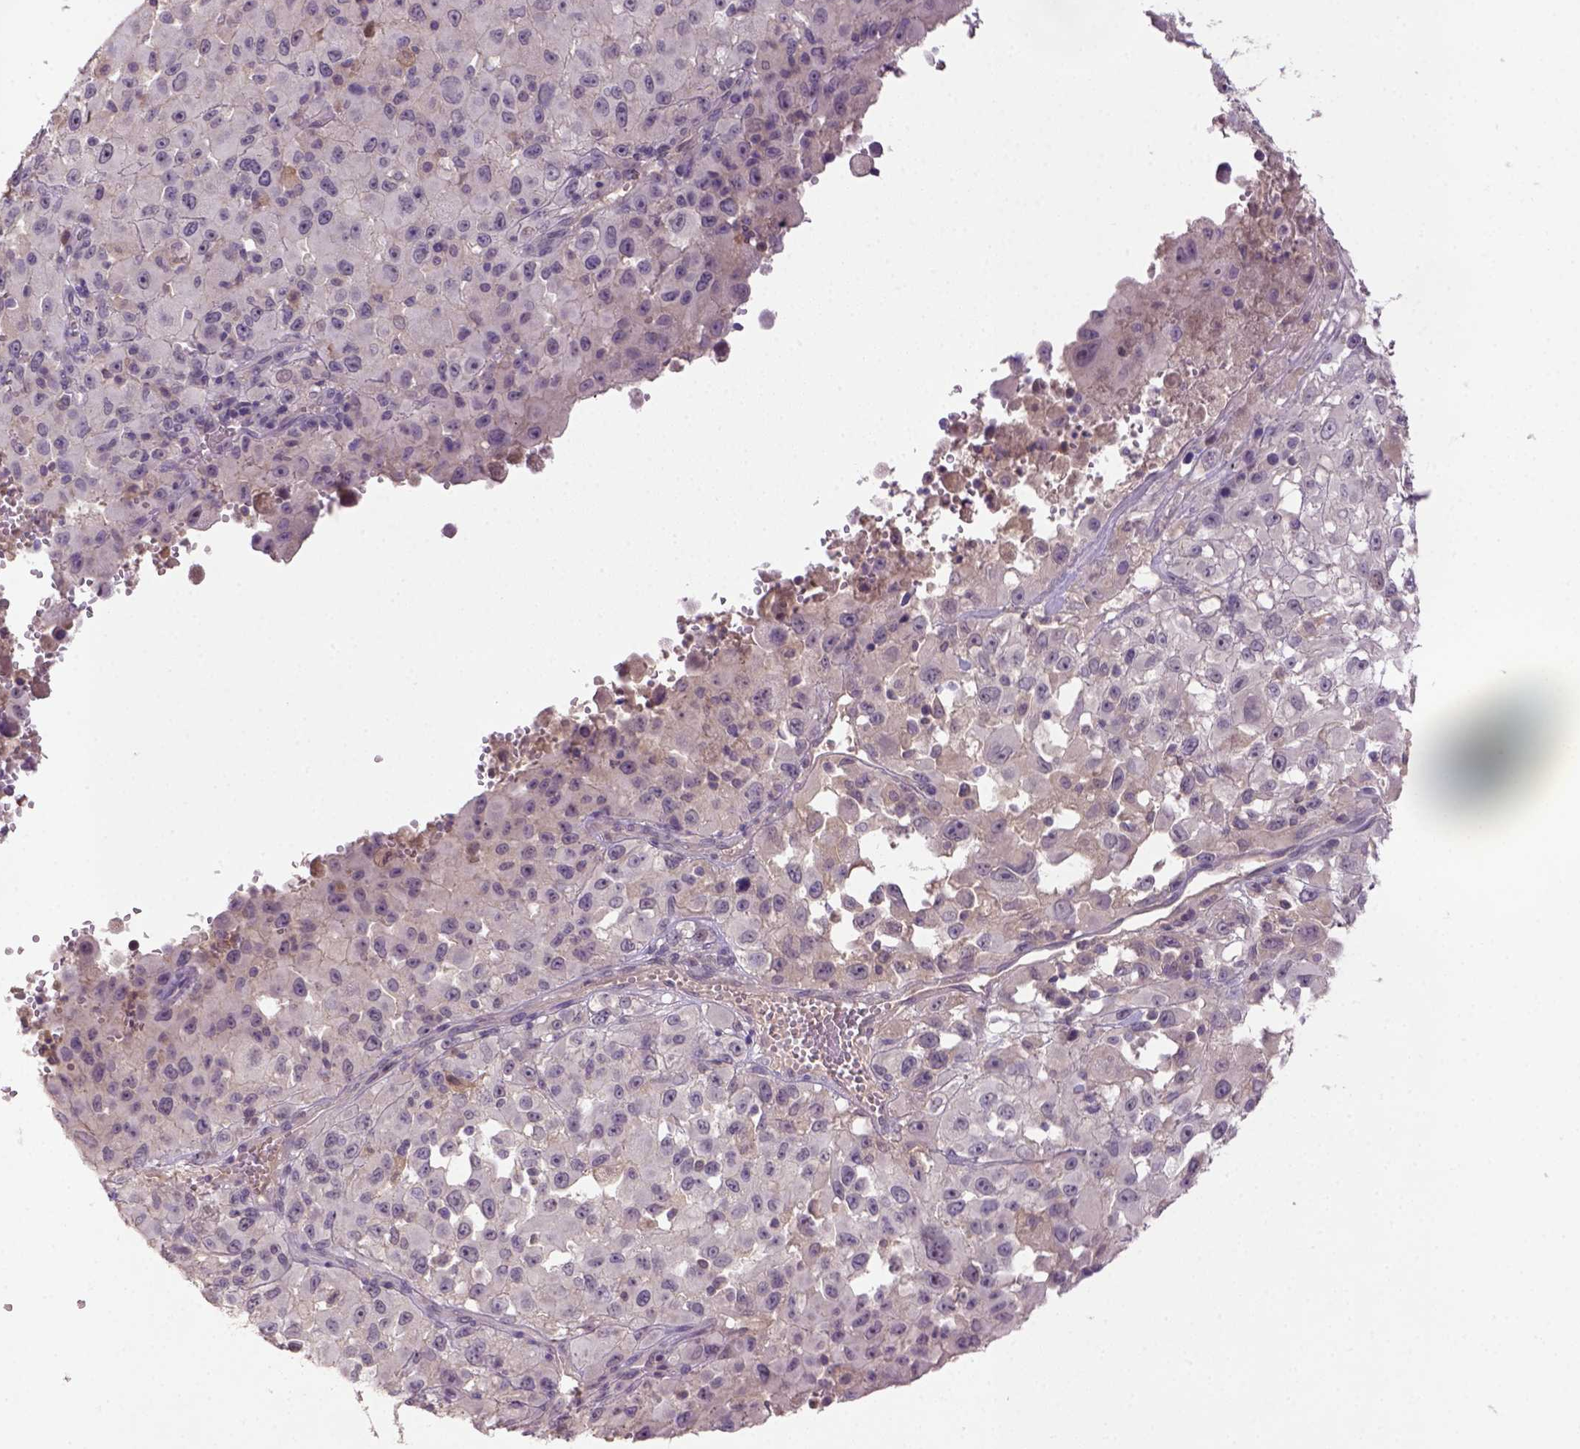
{"staining": {"intensity": "negative", "quantity": "none", "location": "none"}, "tissue": "melanoma", "cell_type": "Tumor cells", "image_type": "cancer", "snomed": [{"axis": "morphology", "description": "Malignant melanoma, Metastatic site"}, {"axis": "topography", "description": "Soft tissue"}], "caption": "This is an immunohistochemistry (IHC) histopathology image of malignant melanoma (metastatic site). There is no positivity in tumor cells.", "gene": "NLGN2", "patient": {"sex": "male", "age": 50}}